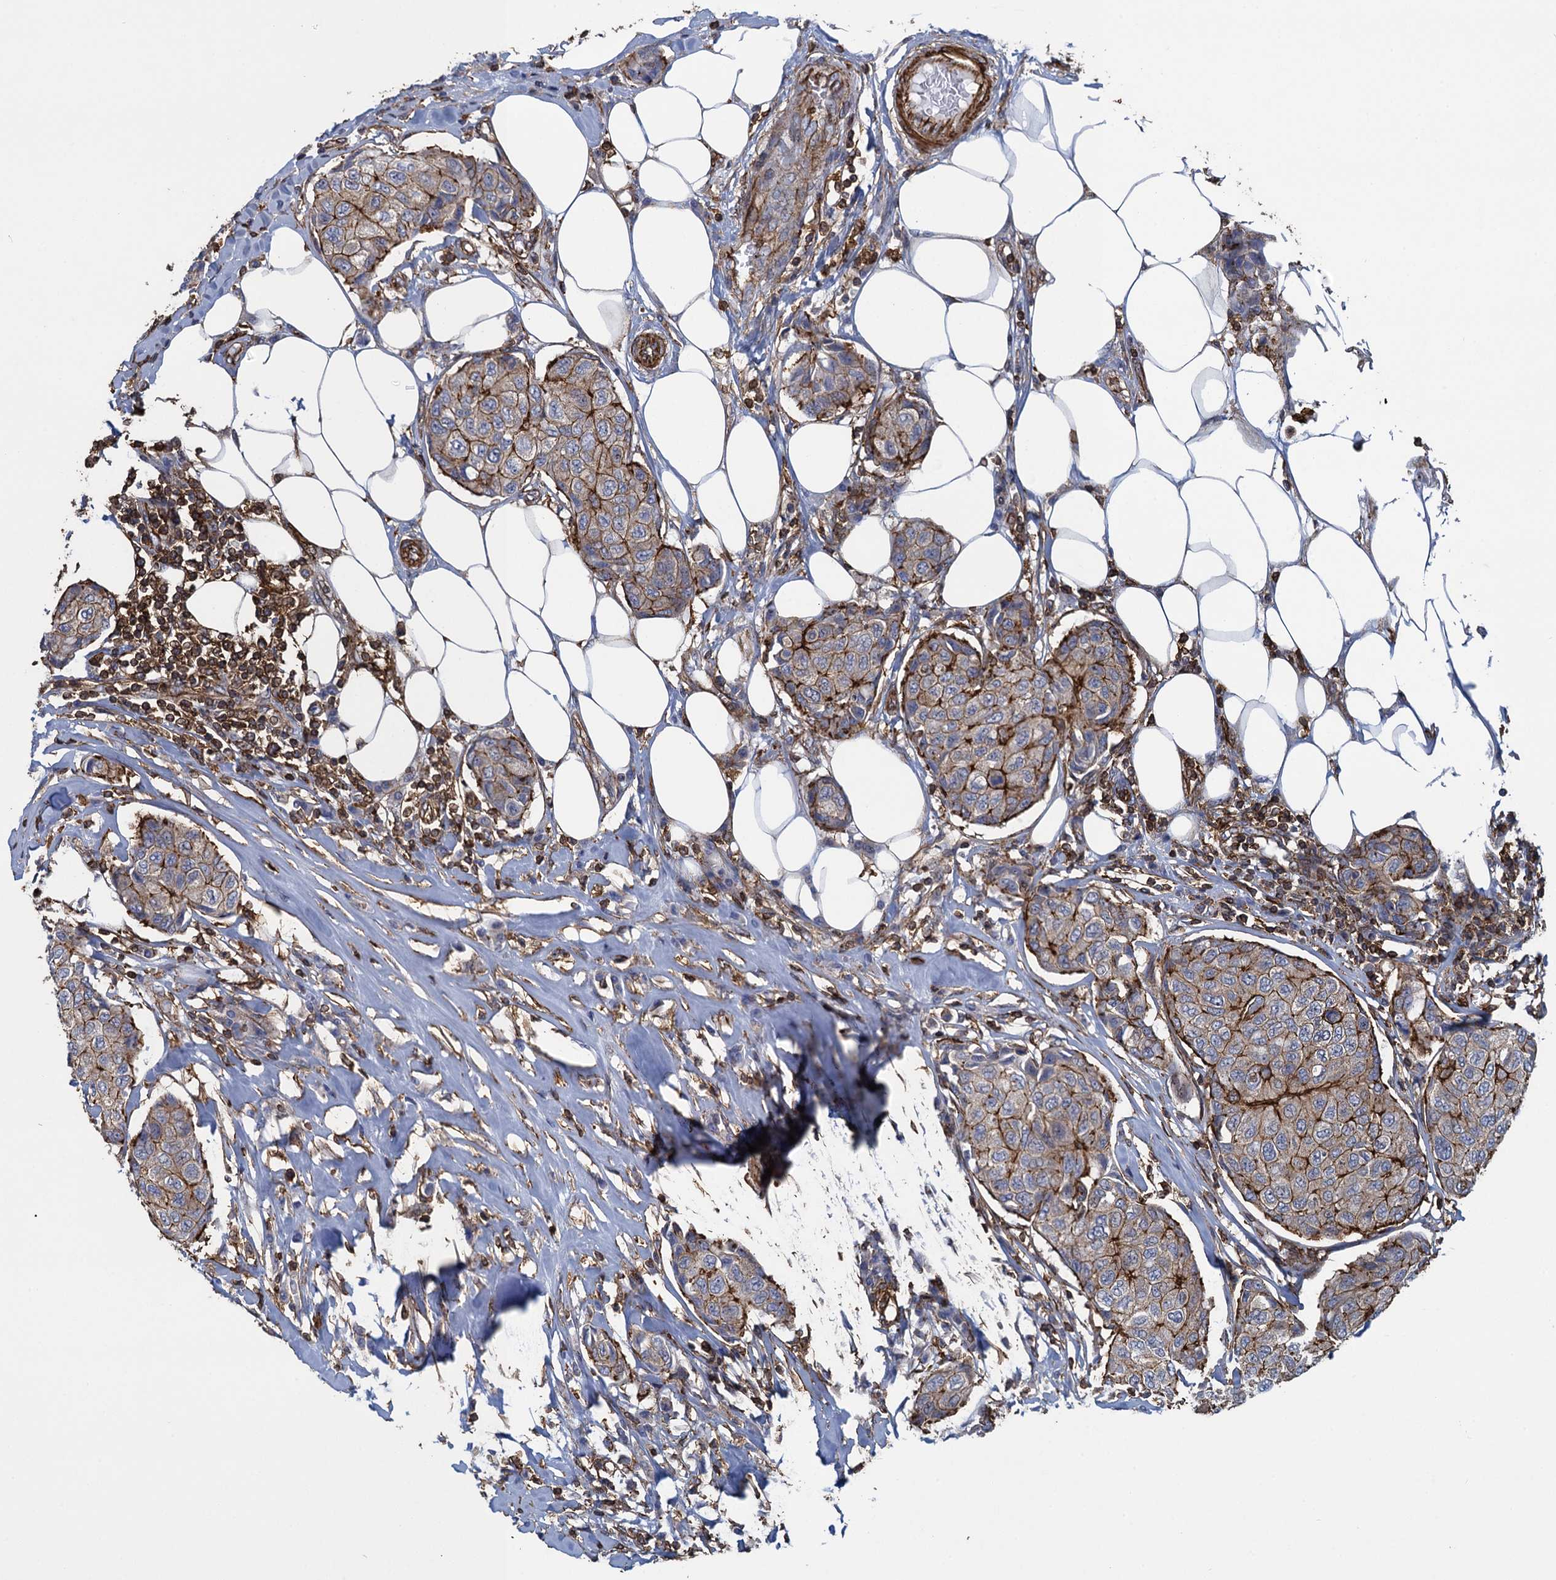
{"staining": {"intensity": "moderate", "quantity": "25%-75%", "location": "cytoplasmic/membranous"}, "tissue": "breast cancer", "cell_type": "Tumor cells", "image_type": "cancer", "snomed": [{"axis": "morphology", "description": "Duct carcinoma"}, {"axis": "topography", "description": "Breast"}], "caption": "Approximately 25%-75% of tumor cells in breast cancer display moderate cytoplasmic/membranous protein expression as visualized by brown immunohistochemical staining.", "gene": "PROSER2", "patient": {"sex": "female", "age": 80}}